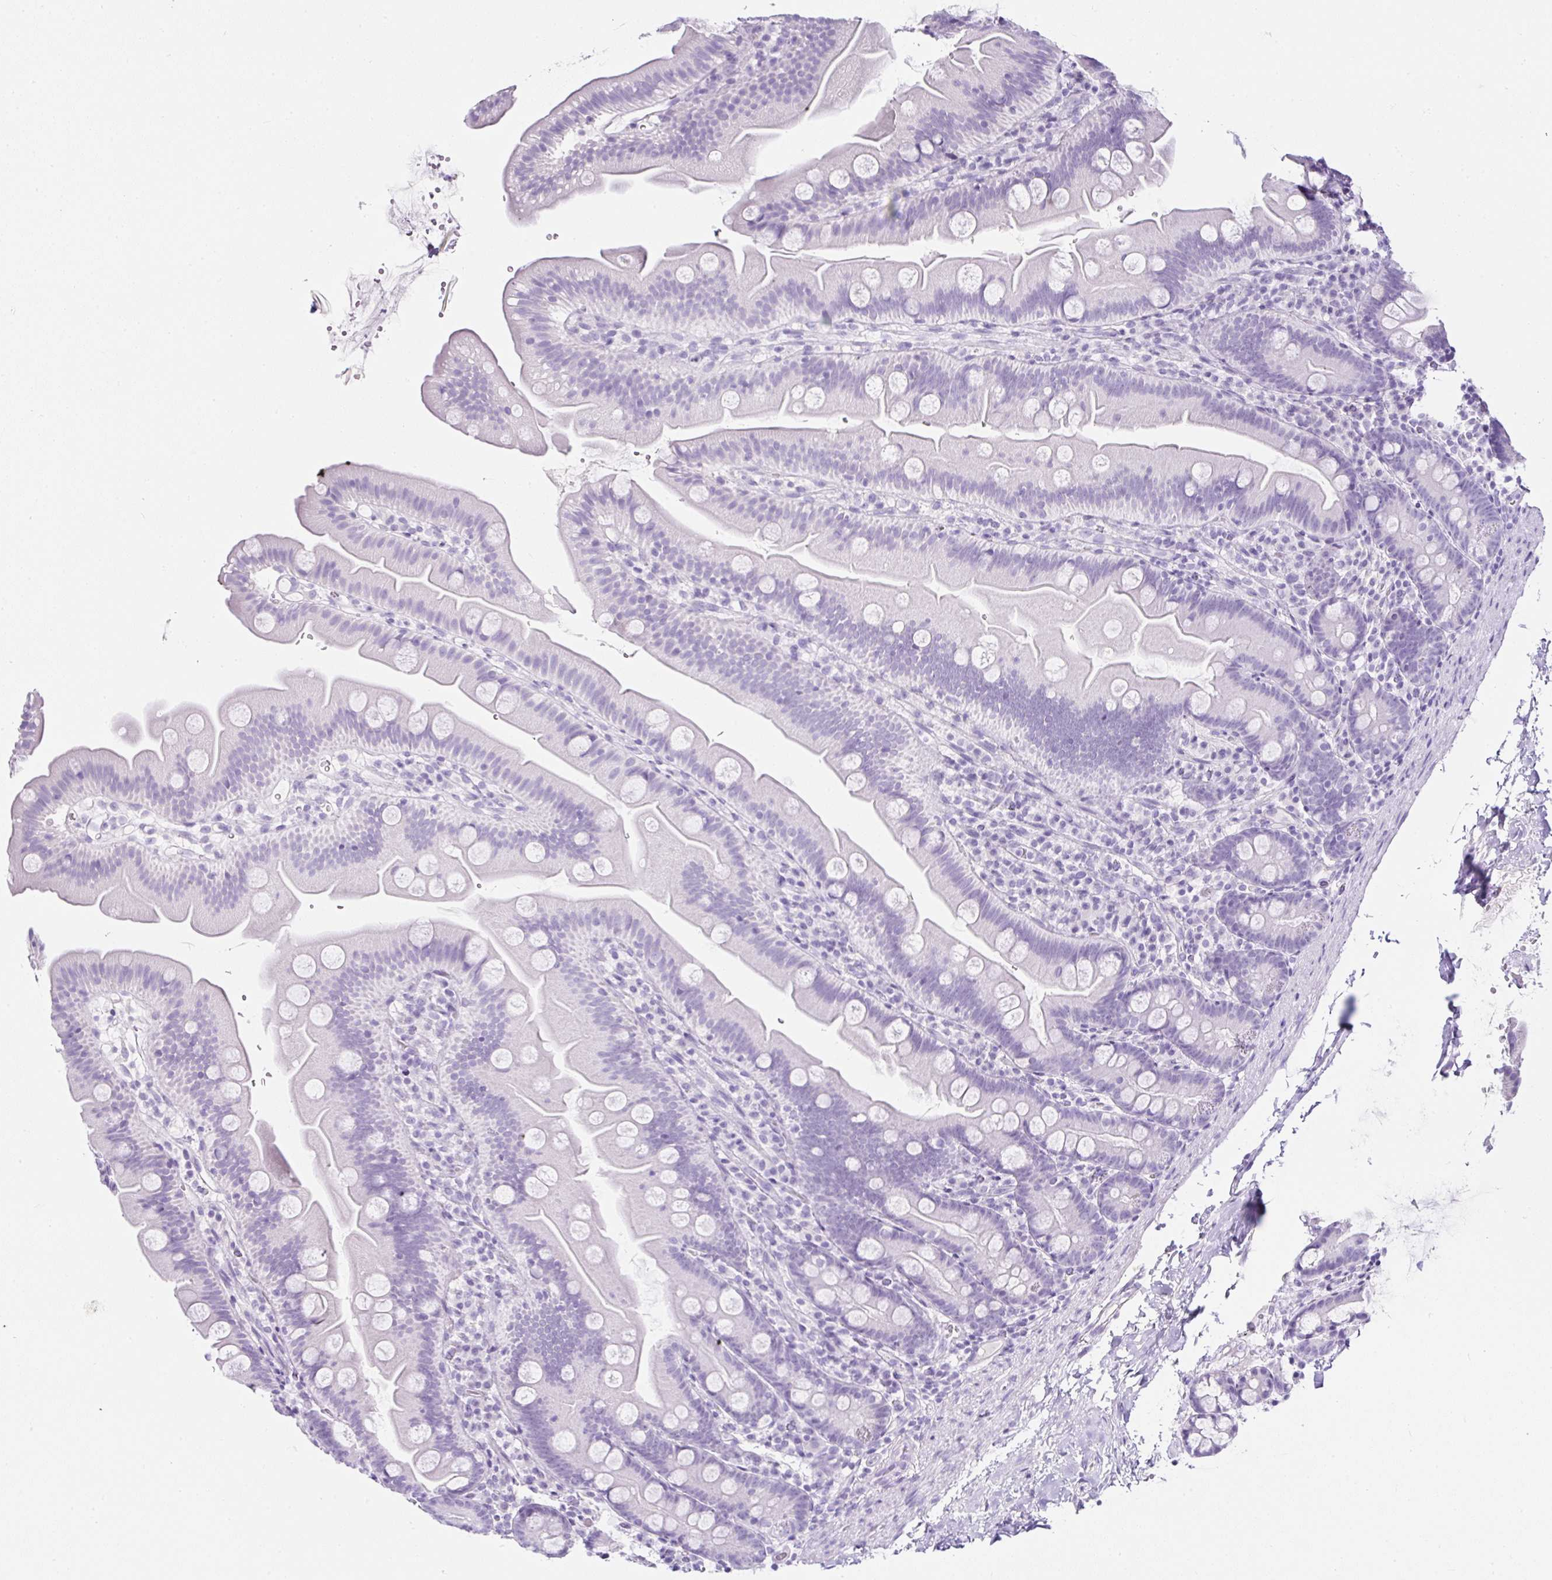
{"staining": {"intensity": "negative", "quantity": "none", "location": "none"}, "tissue": "small intestine", "cell_type": "Glandular cells", "image_type": "normal", "snomed": [{"axis": "morphology", "description": "Normal tissue, NOS"}, {"axis": "topography", "description": "Small intestine"}], "caption": "Immunohistochemistry (IHC) of normal human small intestine exhibits no positivity in glandular cells.", "gene": "SERPINB3", "patient": {"sex": "female", "age": 68}}